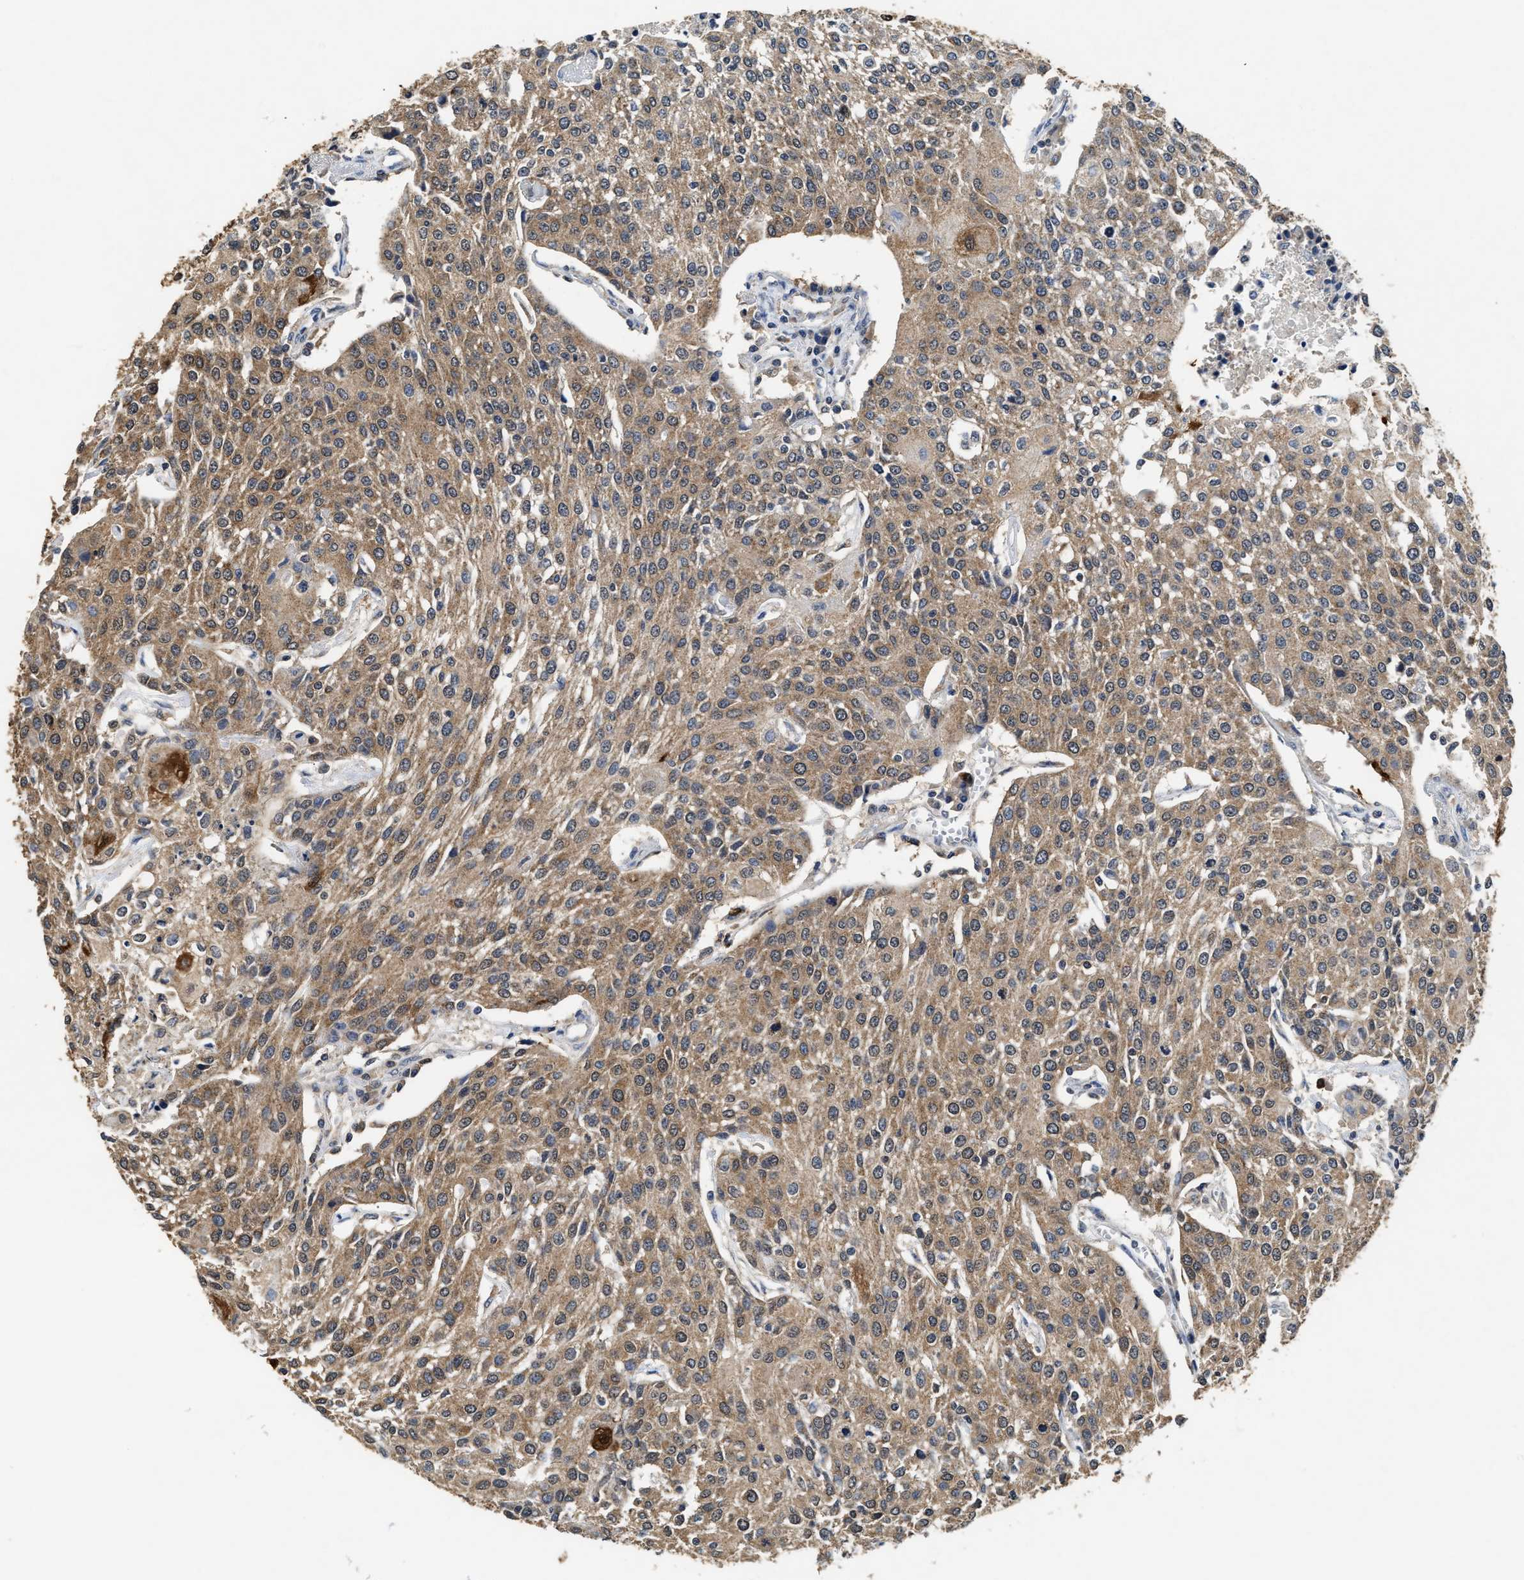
{"staining": {"intensity": "moderate", "quantity": ">75%", "location": "cytoplasmic/membranous"}, "tissue": "urothelial cancer", "cell_type": "Tumor cells", "image_type": "cancer", "snomed": [{"axis": "morphology", "description": "Urothelial carcinoma, High grade"}, {"axis": "topography", "description": "Urinary bladder"}], "caption": "High-grade urothelial carcinoma stained with a brown dye displays moderate cytoplasmic/membranous positive expression in approximately >75% of tumor cells.", "gene": "ACAT2", "patient": {"sex": "female", "age": 85}}